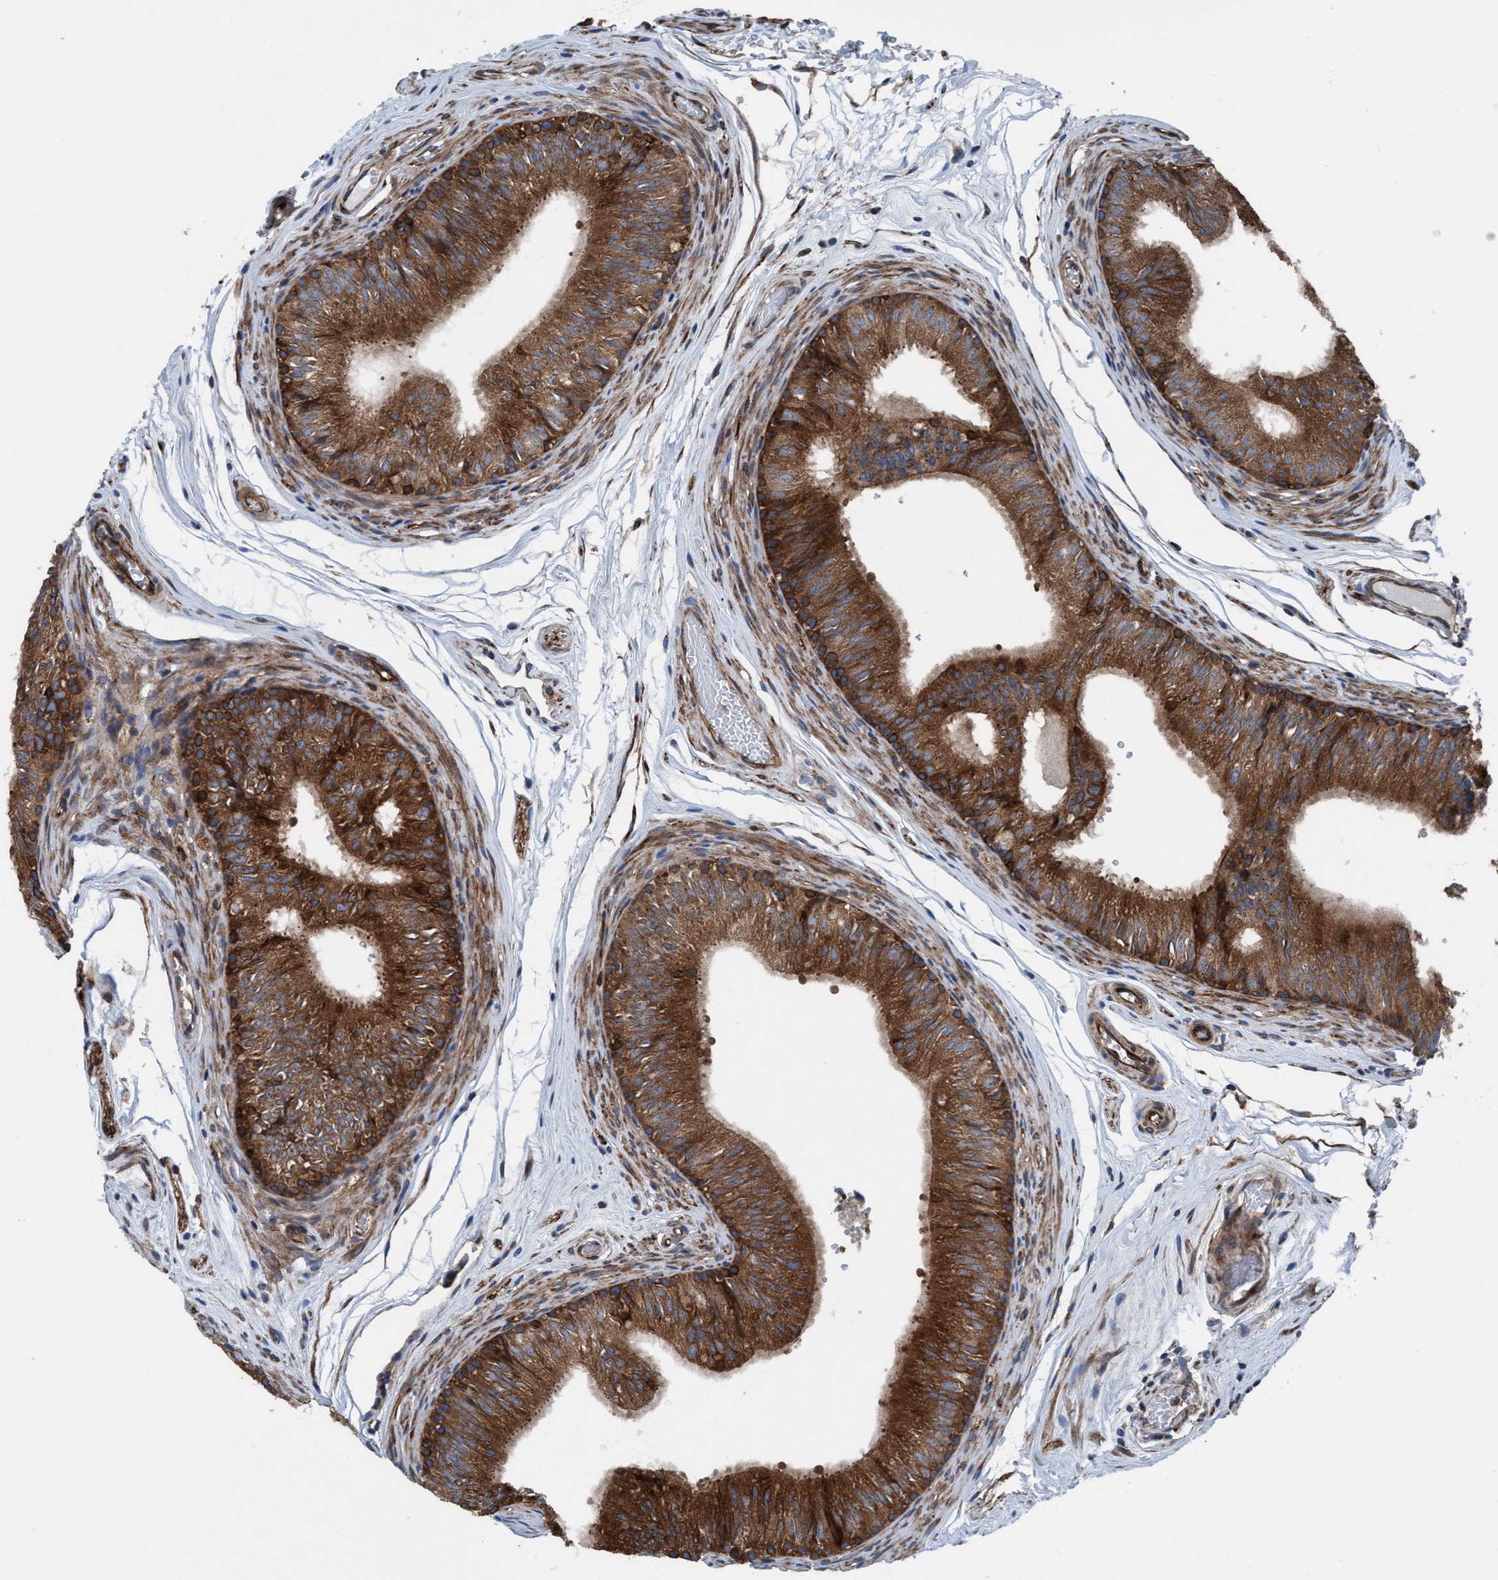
{"staining": {"intensity": "moderate", "quantity": ">75%", "location": "cytoplasmic/membranous"}, "tissue": "epididymis", "cell_type": "Glandular cells", "image_type": "normal", "snomed": [{"axis": "morphology", "description": "Normal tissue, NOS"}, {"axis": "topography", "description": "Epididymis"}], "caption": "This image reveals immunohistochemistry staining of unremarkable epididymis, with medium moderate cytoplasmic/membranous positivity in about >75% of glandular cells.", "gene": "NMT1", "patient": {"sex": "male", "age": 36}}